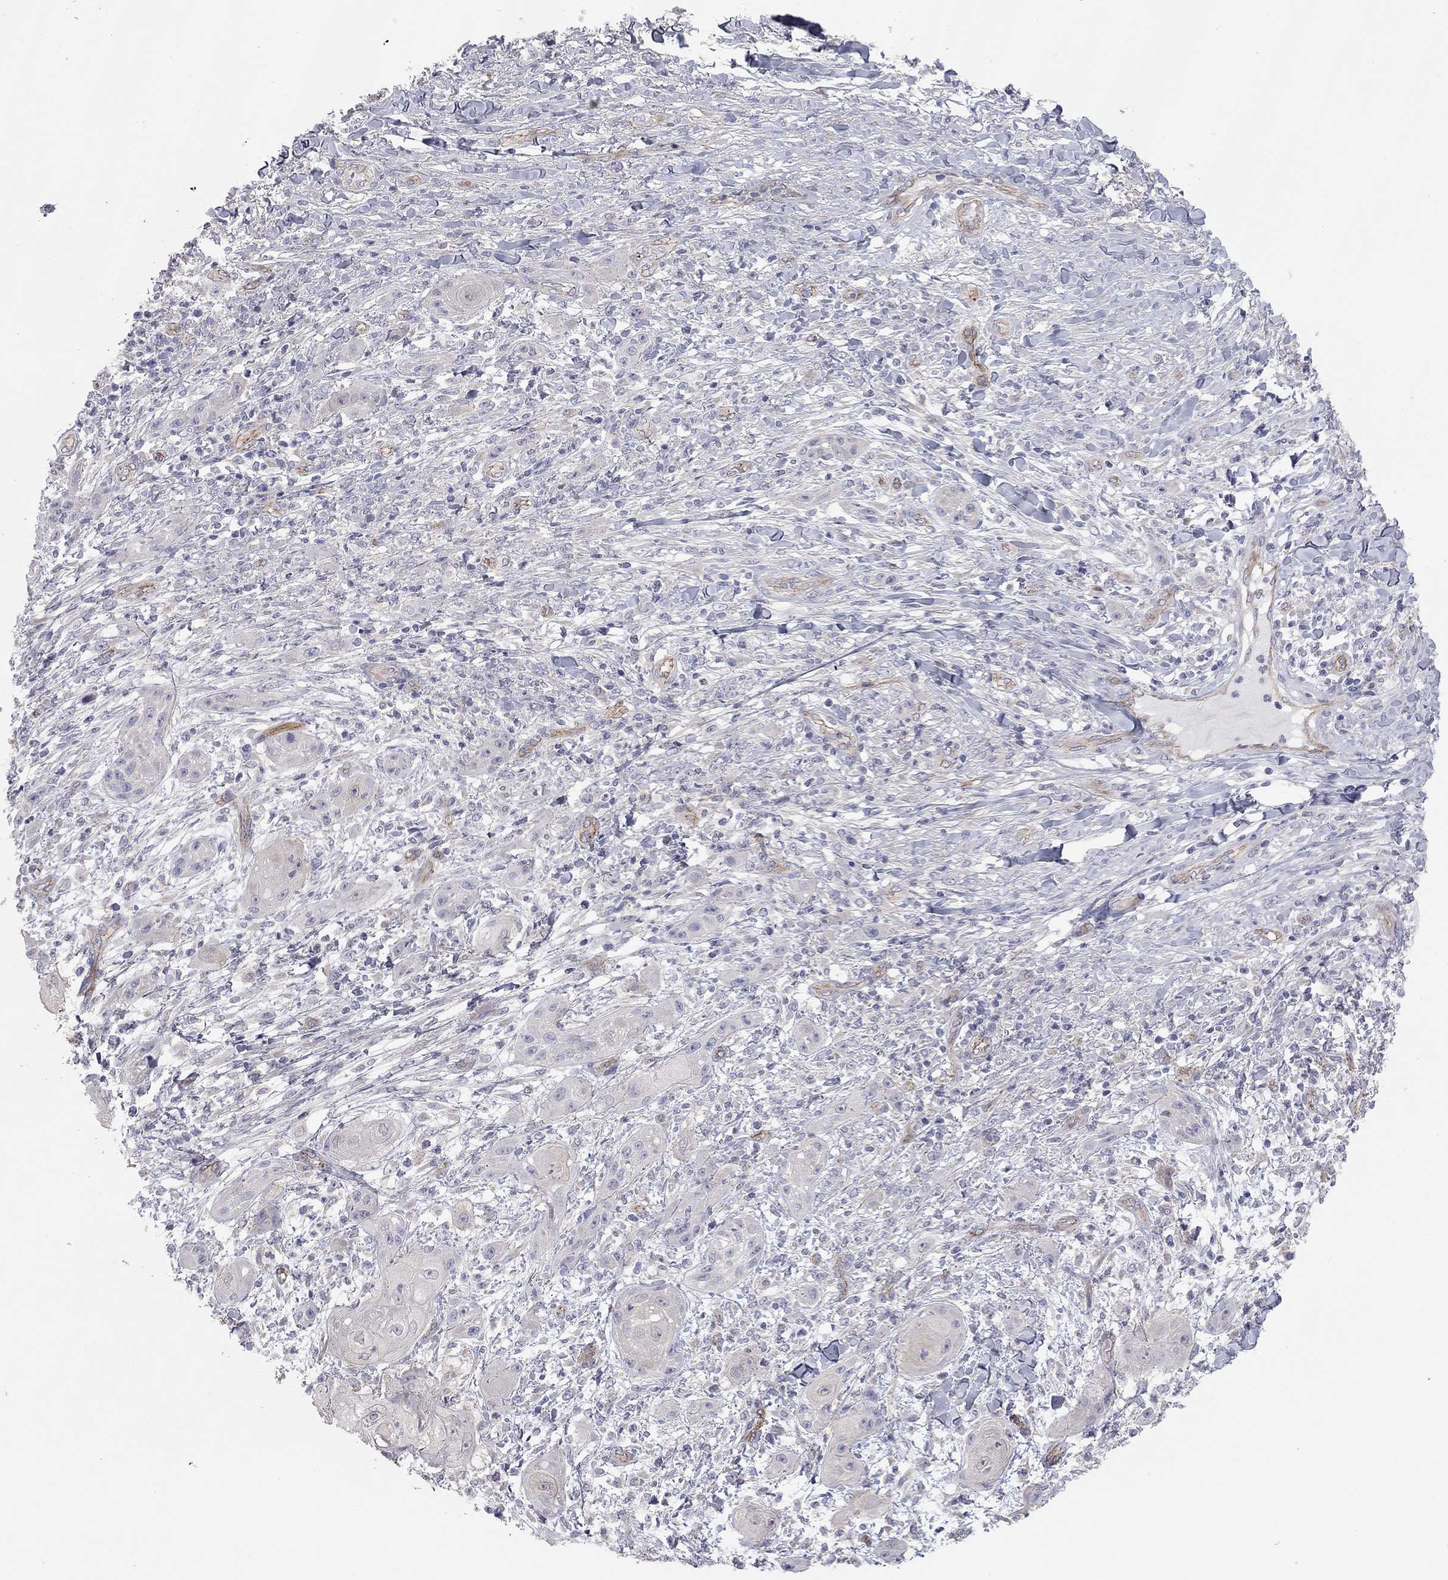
{"staining": {"intensity": "negative", "quantity": "none", "location": "none"}, "tissue": "skin cancer", "cell_type": "Tumor cells", "image_type": "cancer", "snomed": [{"axis": "morphology", "description": "Squamous cell carcinoma, NOS"}, {"axis": "topography", "description": "Skin"}], "caption": "Tumor cells are negative for protein expression in human skin cancer.", "gene": "GPRC5B", "patient": {"sex": "male", "age": 62}}